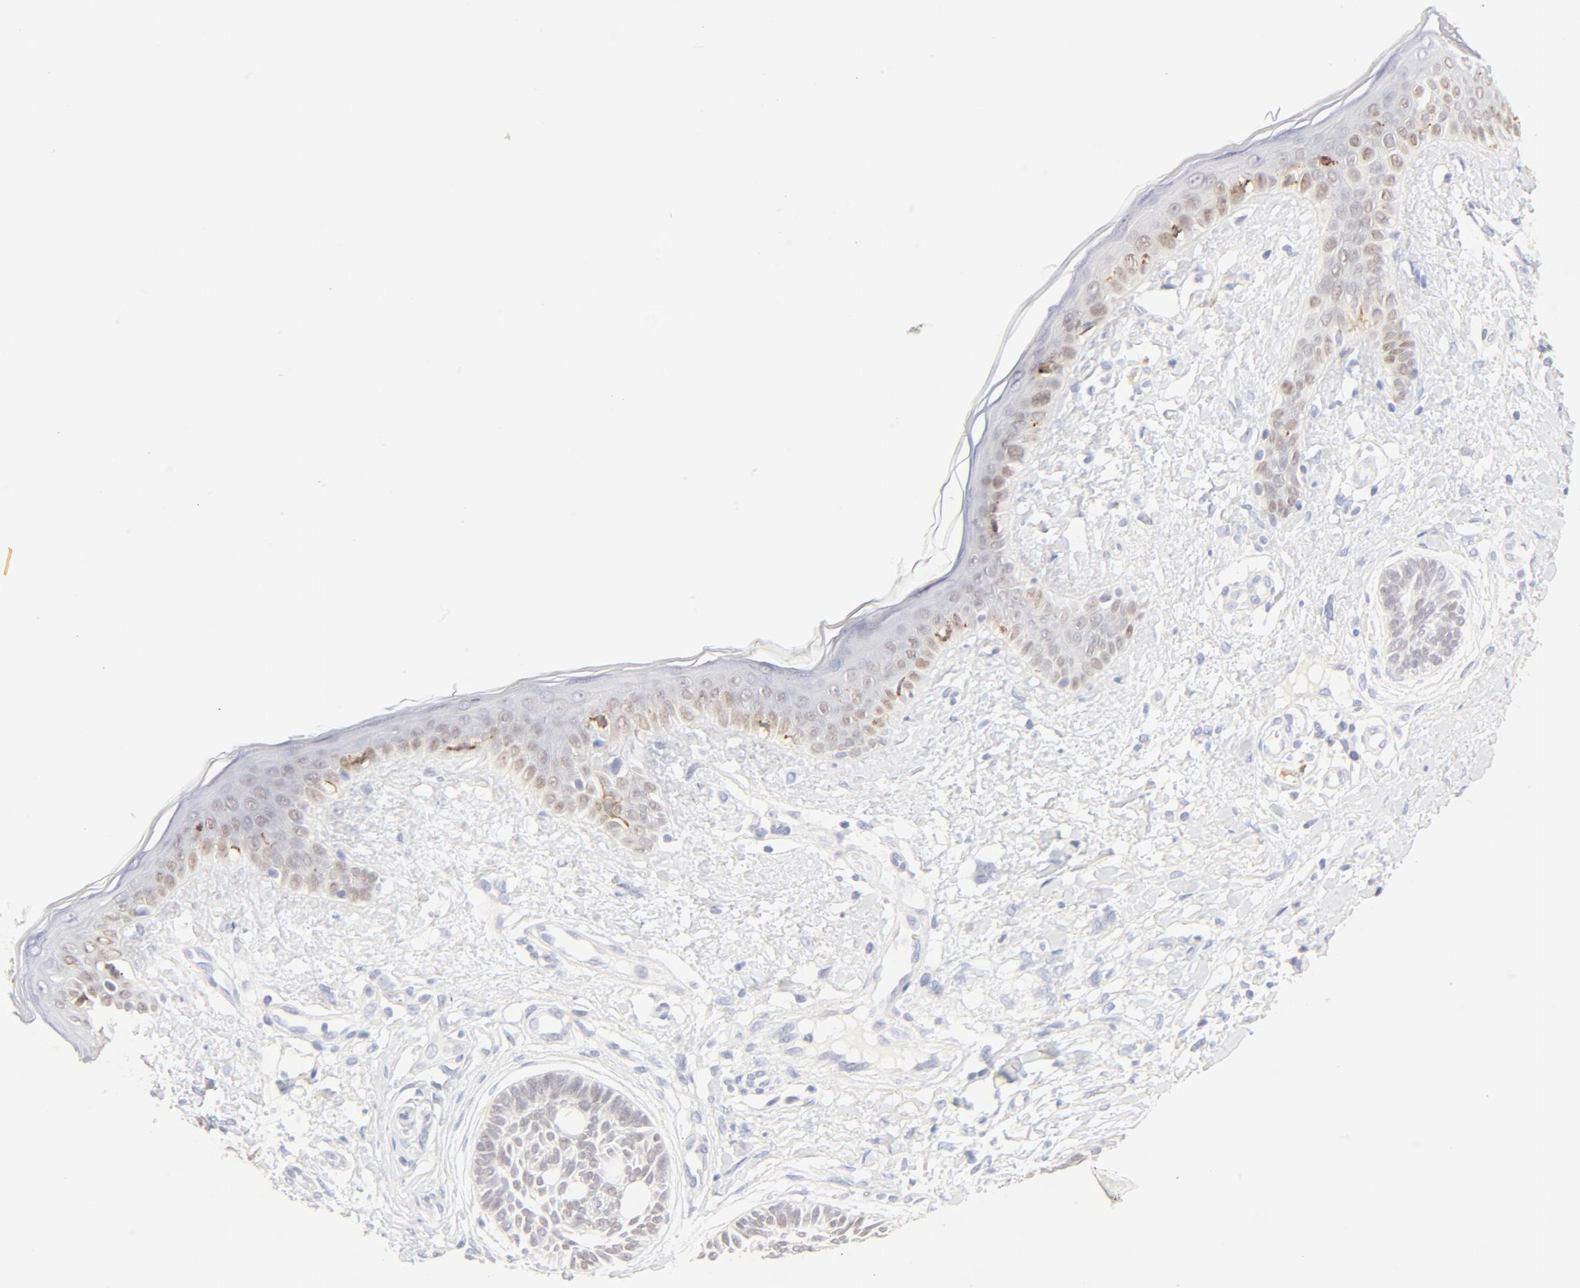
{"staining": {"intensity": "weak", "quantity": "<25%", "location": "nuclear"}, "tissue": "skin cancer", "cell_type": "Tumor cells", "image_type": "cancer", "snomed": [{"axis": "morphology", "description": "Normal tissue, NOS"}, {"axis": "morphology", "description": "Basal cell carcinoma"}, {"axis": "topography", "description": "Skin"}], "caption": "This is an immunohistochemistry (IHC) micrograph of human skin cancer. There is no positivity in tumor cells.", "gene": "FCGBP", "patient": {"sex": "male", "age": 63}}